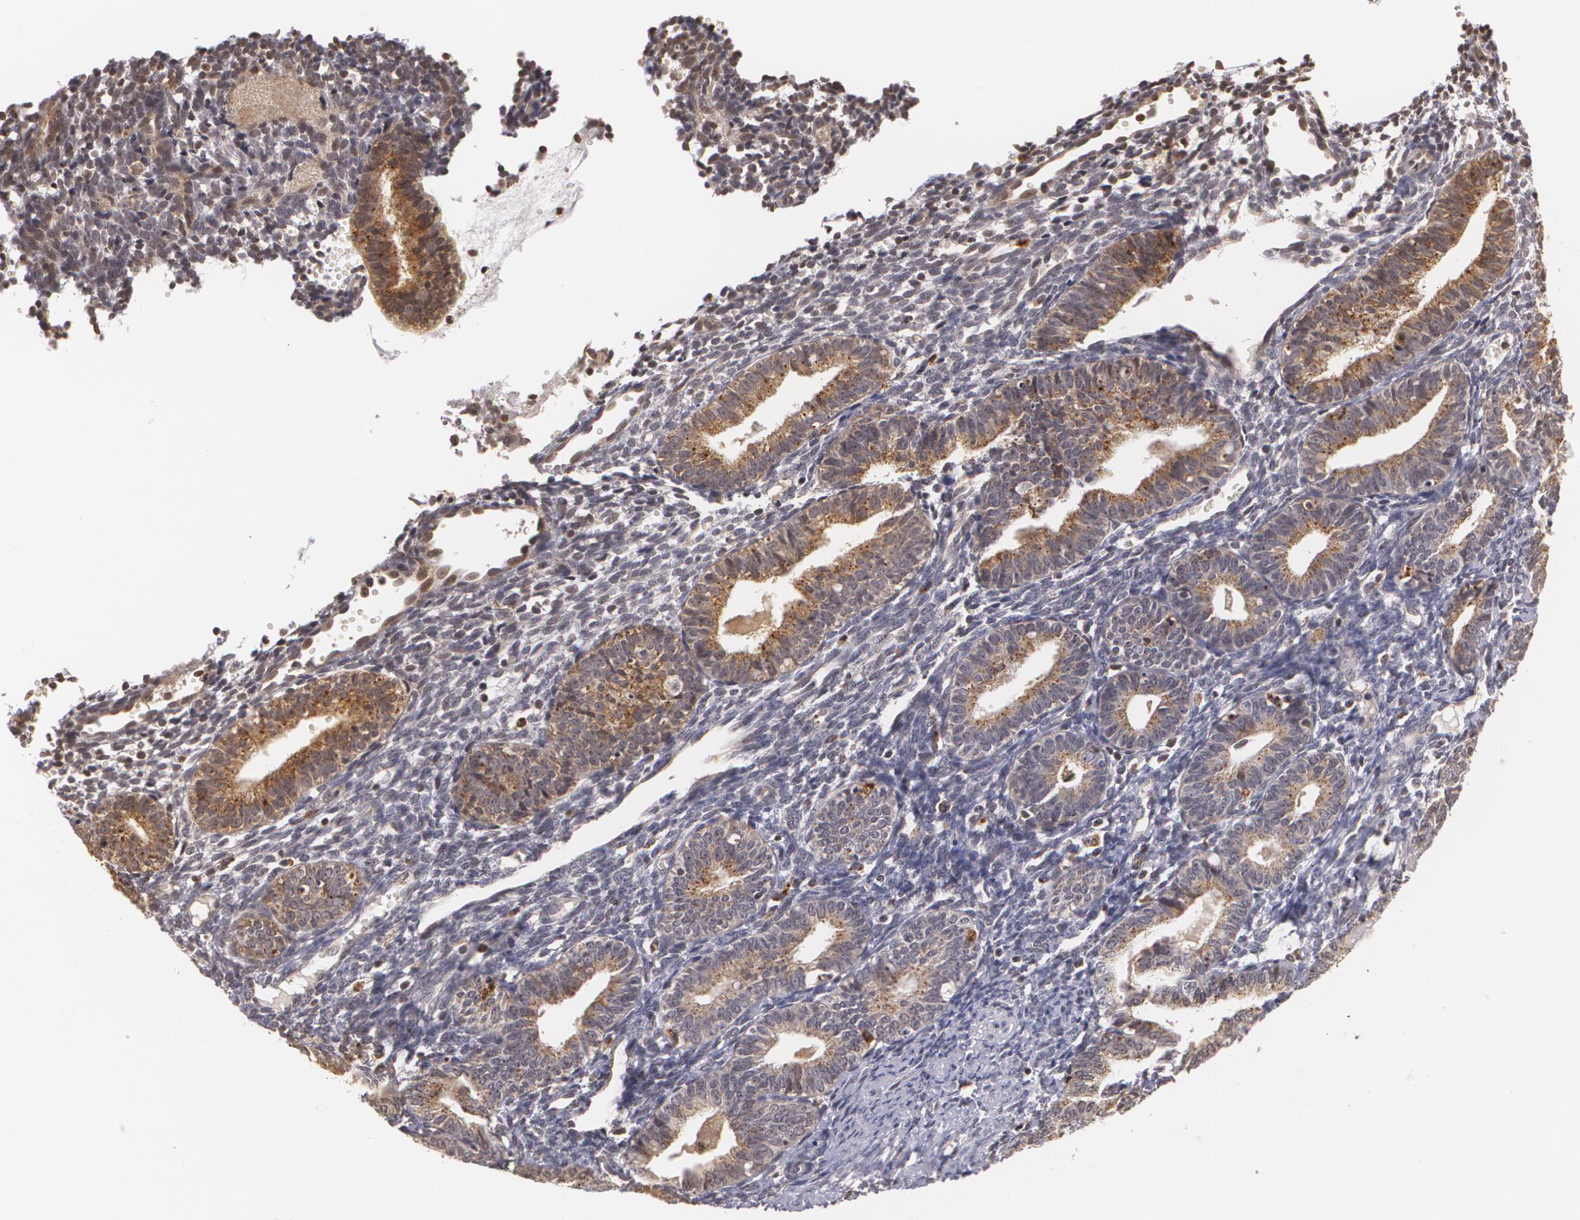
{"staining": {"intensity": "weak", "quantity": "<25%", "location": "nuclear"}, "tissue": "endometrium", "cell_type": "Cells in endometrial stroma", "image_type": "normal", "snomed": [{"axis": "morphology", "description": "Normal tissue, NOS"}, {"axis": "topography", "description": "Endometrium"}], "caption": "A high-resolution histopathology image shows immunohistochemistry staining of benign endometrium, which reveals no significant expression in cells in endometrial stroma. (DAB immunohistochemistry with hematoxylin counter stain).", "gene": "VAV3", "patient": {"sex": "female", "age": 61}}